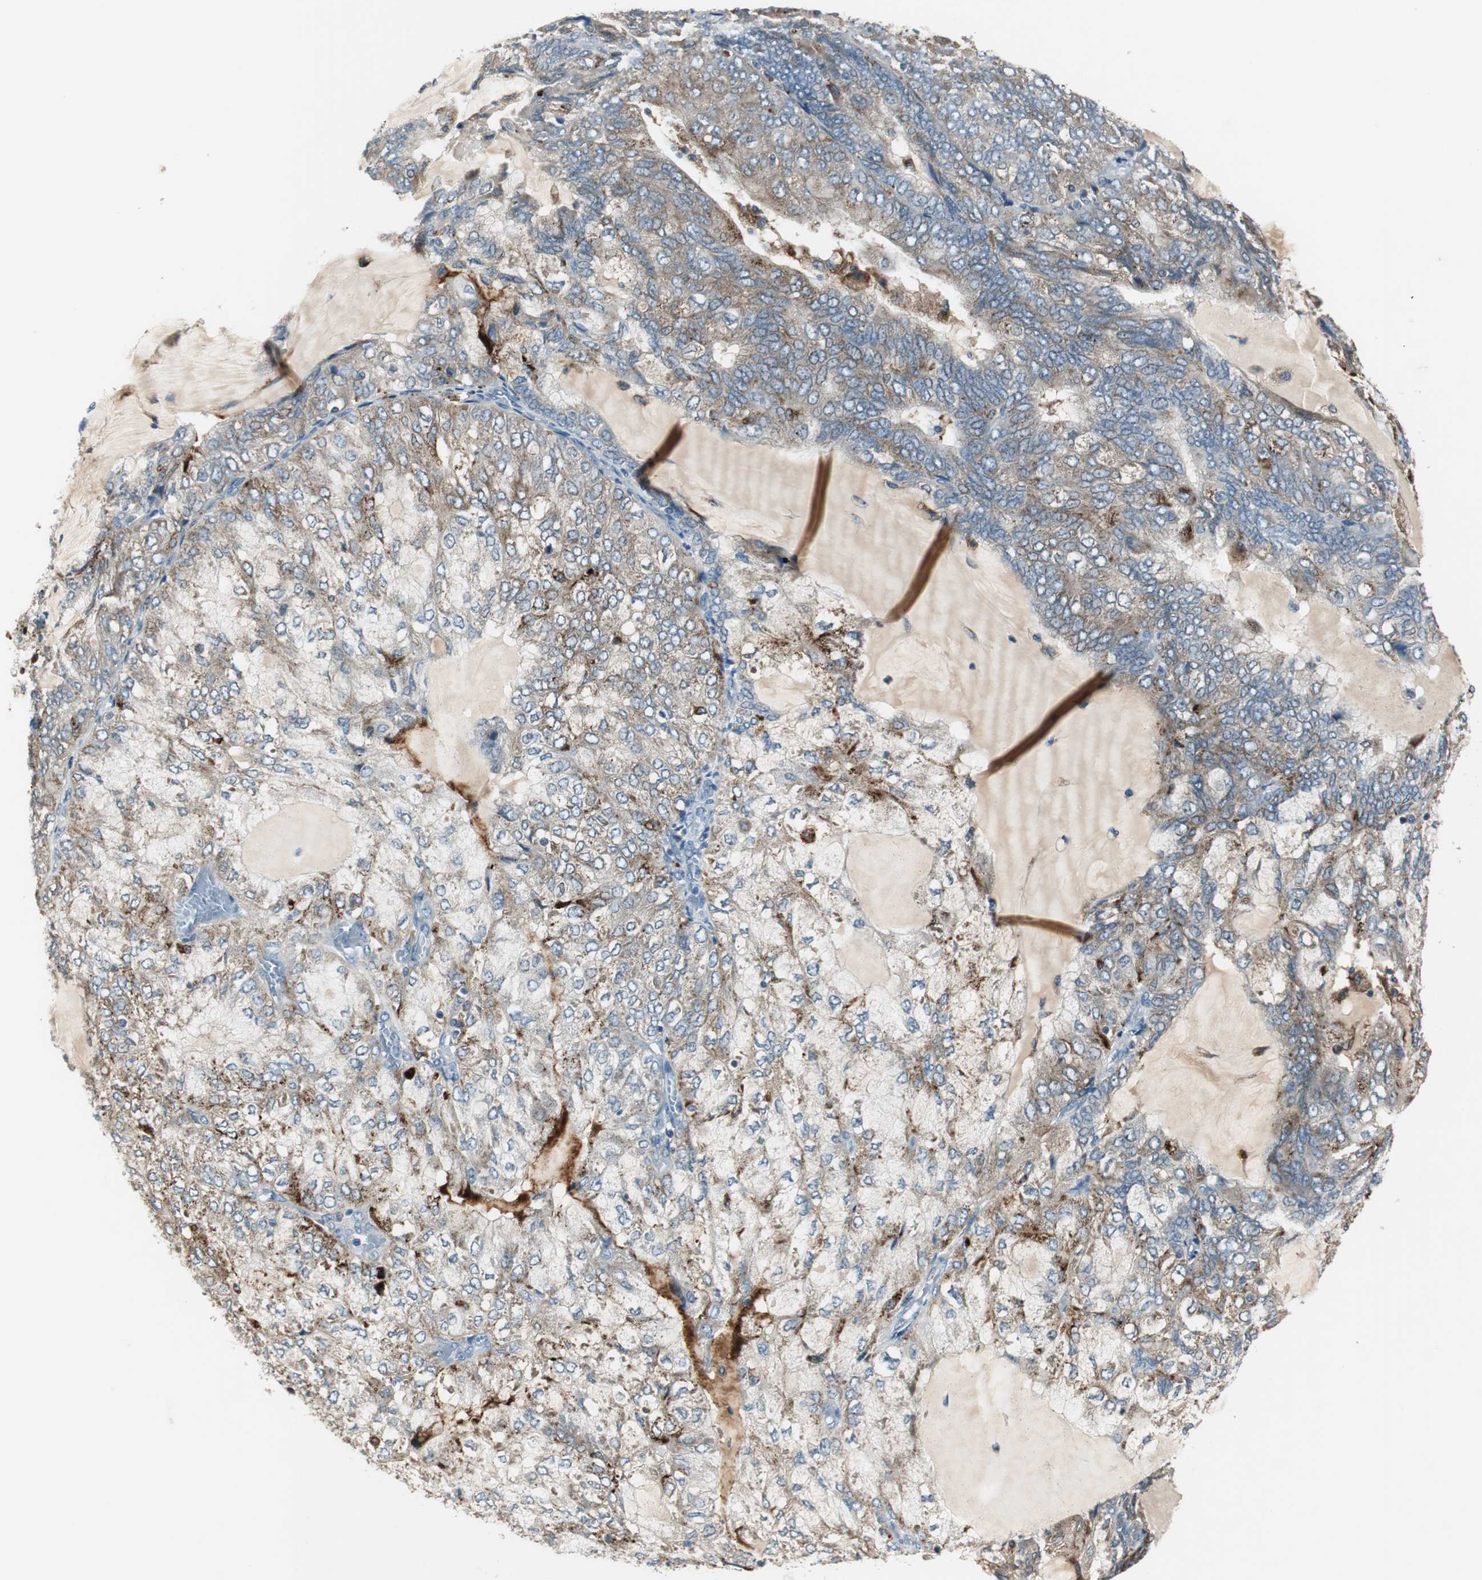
{"staining": {"intensity": "moderate", "quantity": ">75%", "location": "cytoplasmic/membranous"}, "tissue": "endometrial cancer", "cell_type": "Tumor cells", "image_type": "cancer", "snomed": [{"axis": "morphology", "description": "Adenocarcinoma, NOS"}, {"axis": "topography", "description": "Endometrium"}], "caption": "Immunohistochemical staining of adenocarcinoma (endometrial) demonstrates medium levels of moderate cytoplasmic/membranous protein expression in approximately >75% of tumor cells.", "gene": "NCK1", "patient": {"sex": "female", "age": 81}}